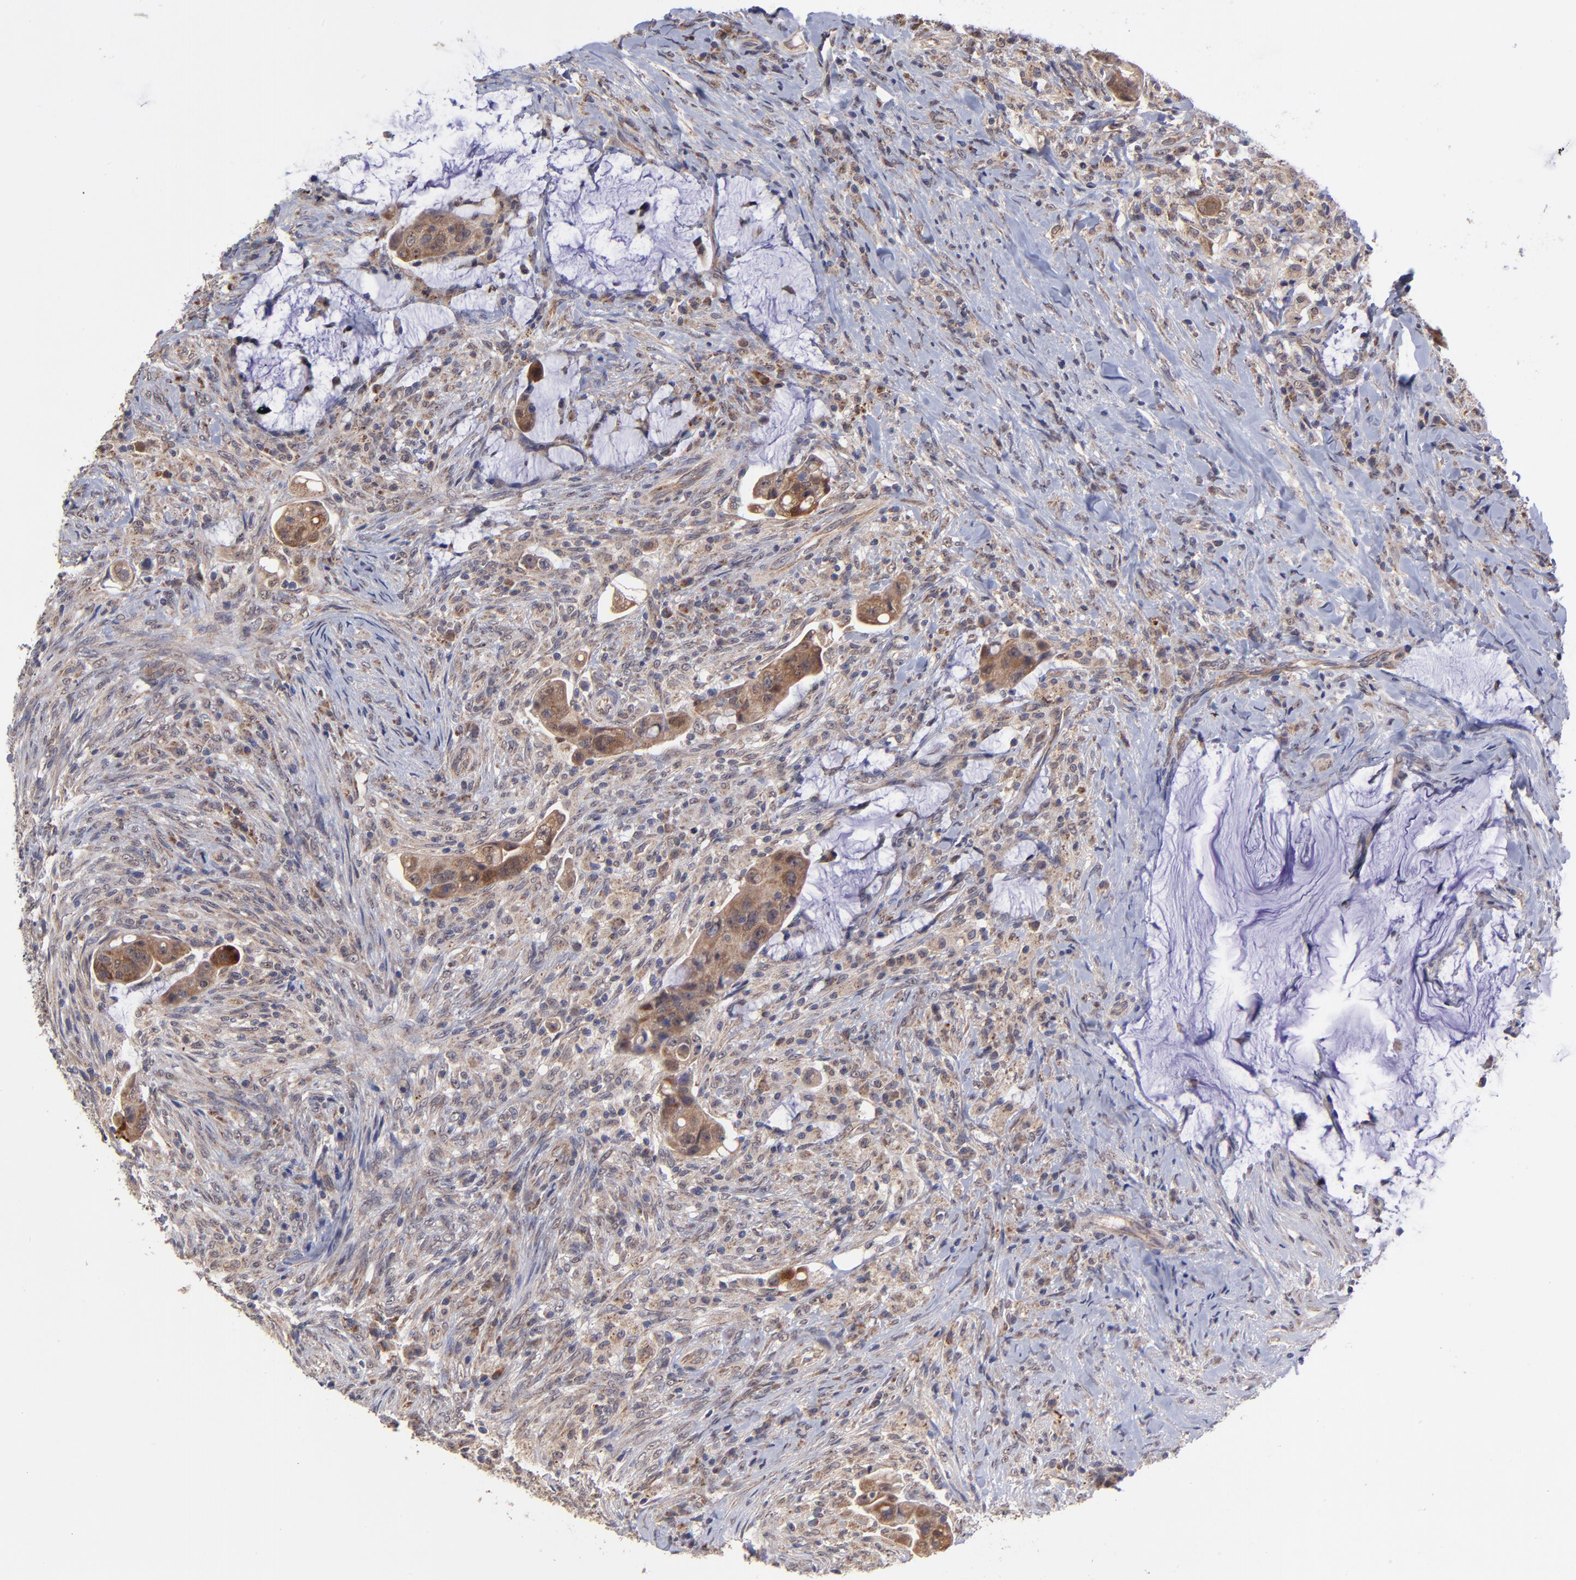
{"staining": {"intensity": "strong", "quantity": ">75%", "location": "cytoplasmic/membranous"}, "tissue": "colorectal cancer", "cell_type": "Tumor cells", "image_type": "cancer", "snomed": [{"axis": "morphology", "description": "Adenocarcinoma, NOS"}, {"axis": "topography", "description": "Rectum"}], "caption": "Immunohistochemistry (DAB) staining of human colorectal cancer reveals strong cytoplasmic/membranous protein positivity in approximately >75% of tumor cells. (Brightfield microscopy of DAB IHC at high magnification).", "gene": "UBE2H", "patient": {"sex": "female", "age": 71}}